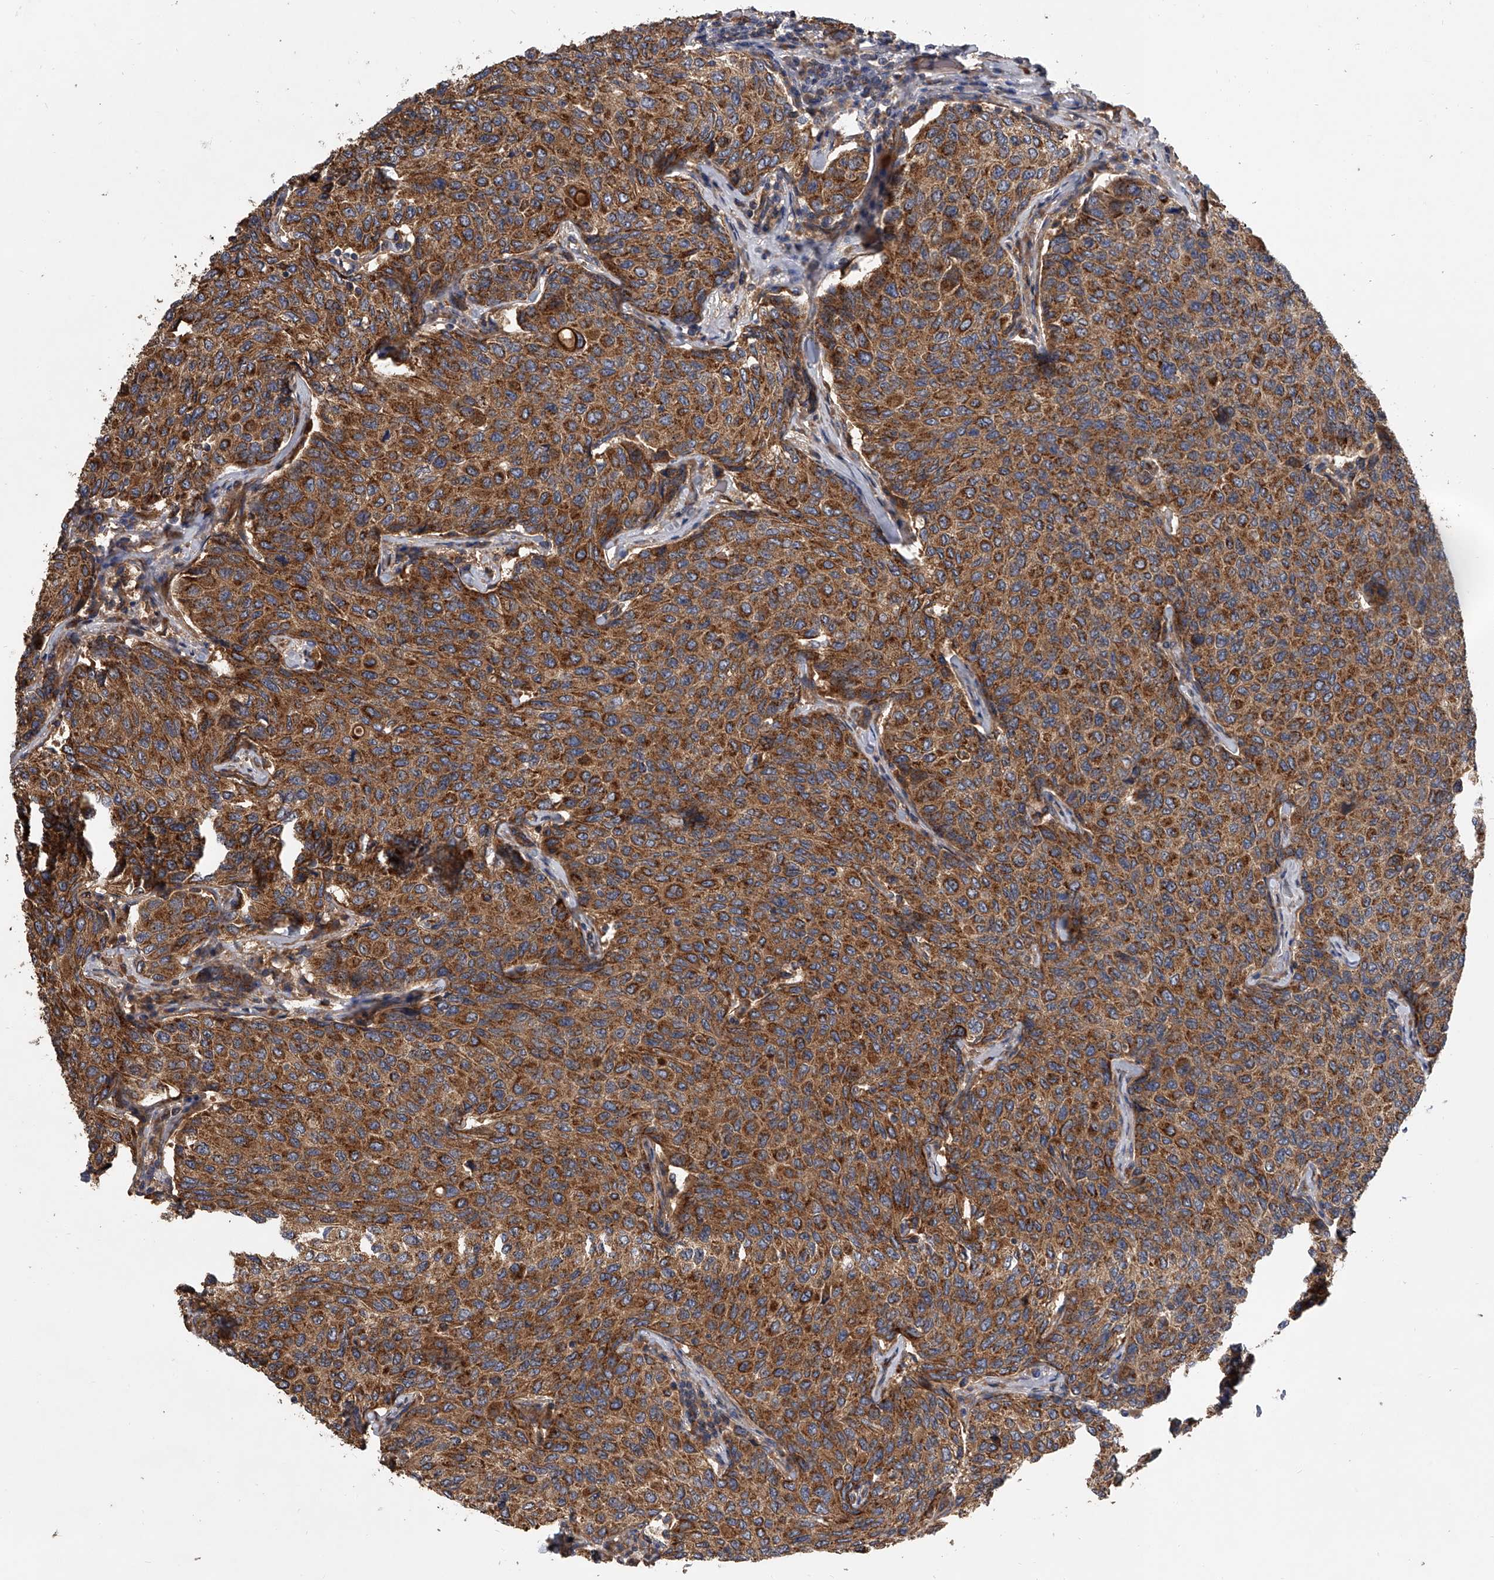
{"staining": {"intensity": "strong", "quantity": ">75%", "location": "cytoplasmic/membranous"}, "tissue": "breast cancer", "cell_type": "Tumor cells", "image_type": "cancer", "snomed": [{"axis": "morphology", "description": "Duct carcinoma"}, {"axis": "topography", "description": "Breast"}], "caption": "Protein expression by IHC demonstrates strong cytoplasmic/membranous expression in about >75% of tumor cells in breast cancer (infiltrating ductal carcinoma).", "gene": "EXOC4", "patient": {"sex": "female", "age": 55}}